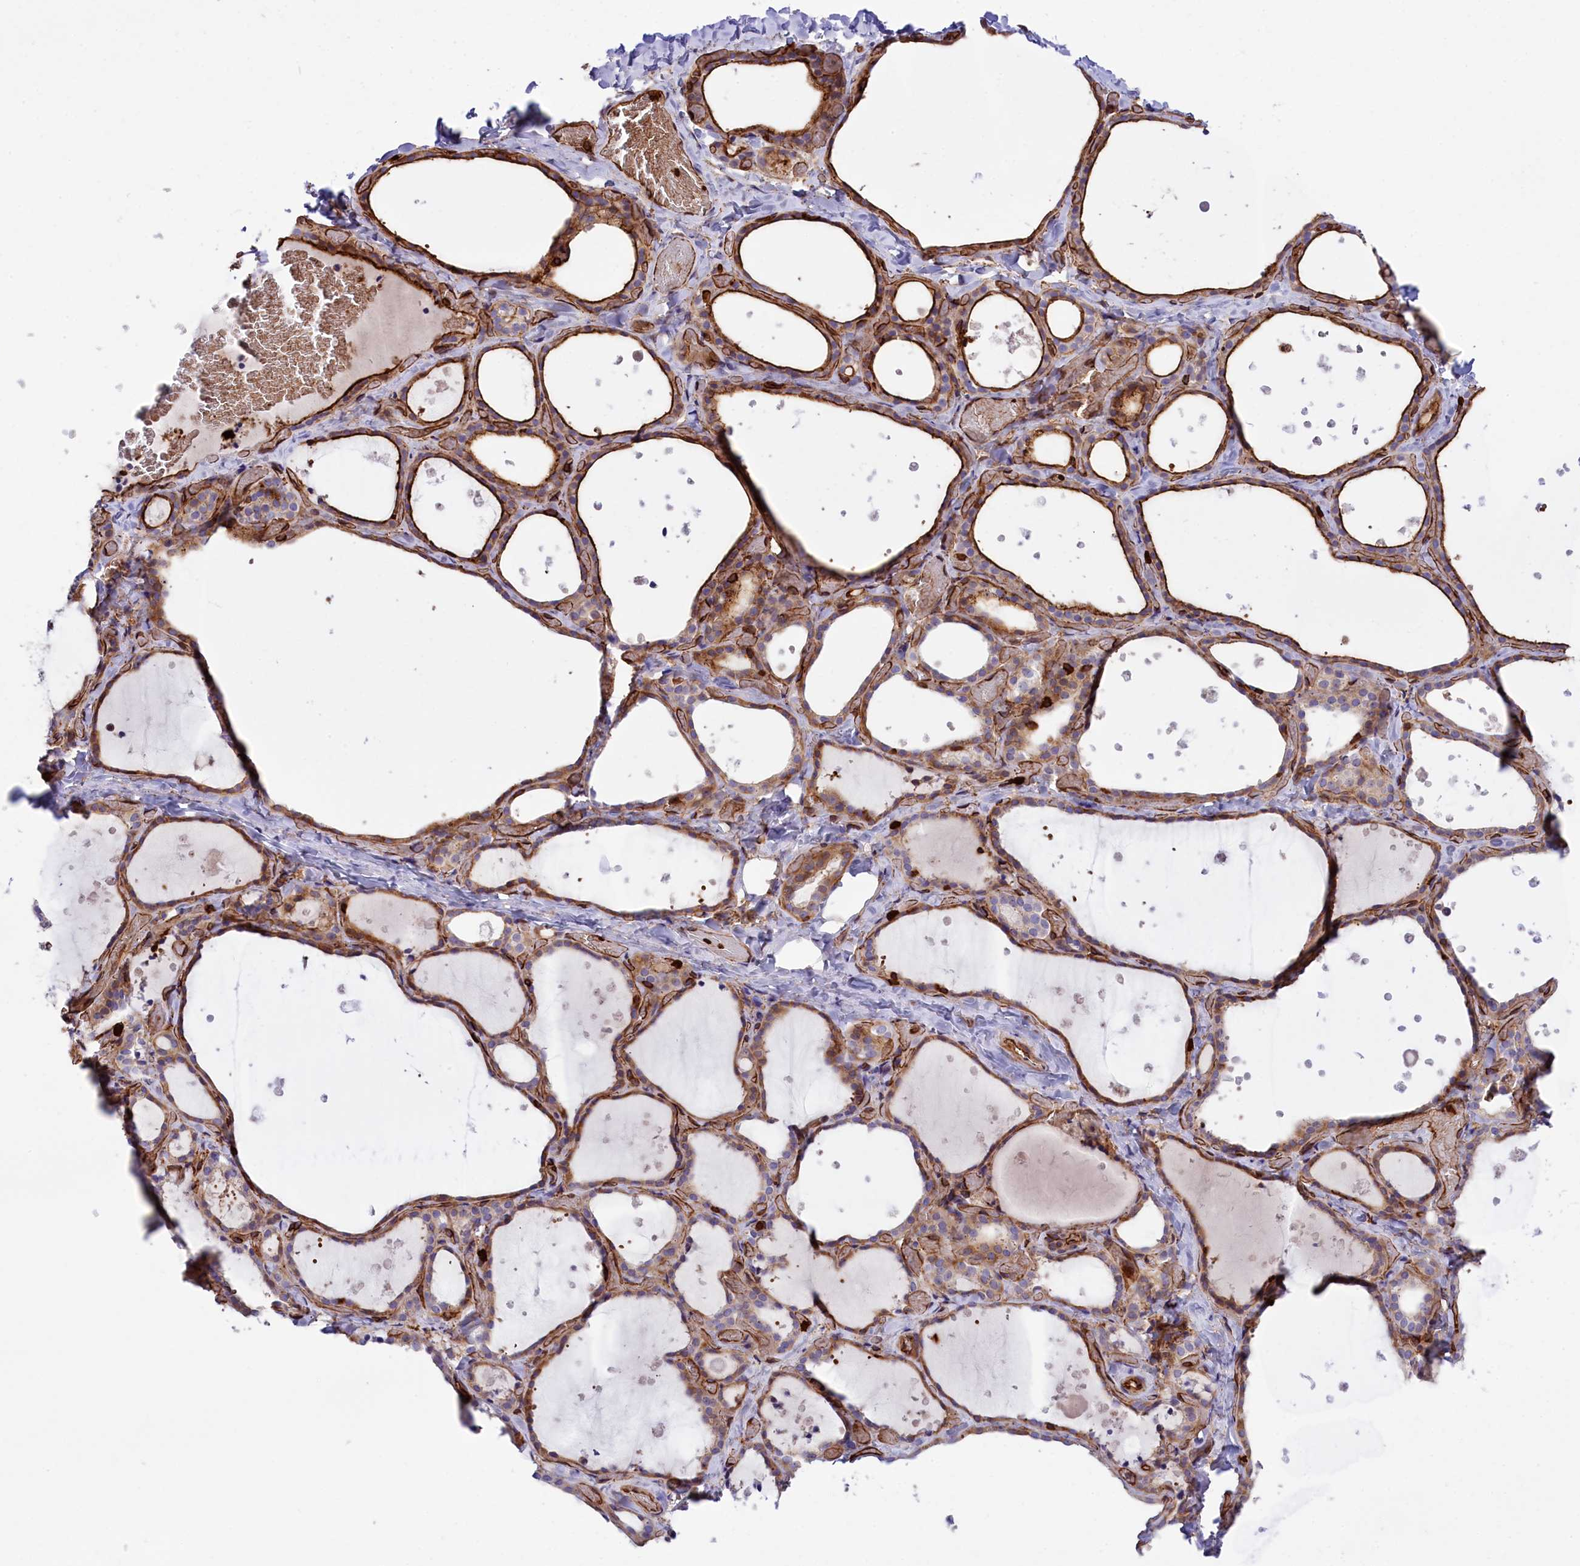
{"staining": {"intensity": "moderate", "quantity": "25%-75%", "location": "cytoplasmic/membranous"}, "tissue": "thyroid gland", "cell_type": "Glandular cells", "image_type": "normal", "snomed": [{"axis": "morphology", "description": "Normal tissue, NOS"}, {"axis": "topography", "description": "Thyroid gland"}], "caption": "Immunohistochemistry (IHC) image of benign thyroid gland stained for a protein (brown), which exhibits medium levels of moderate cytoplasmic/membranous positivity in about 25%-75% of glandular cells.", "gene": "CD99L2", "patient": {"sex": "female", "age": 44}}